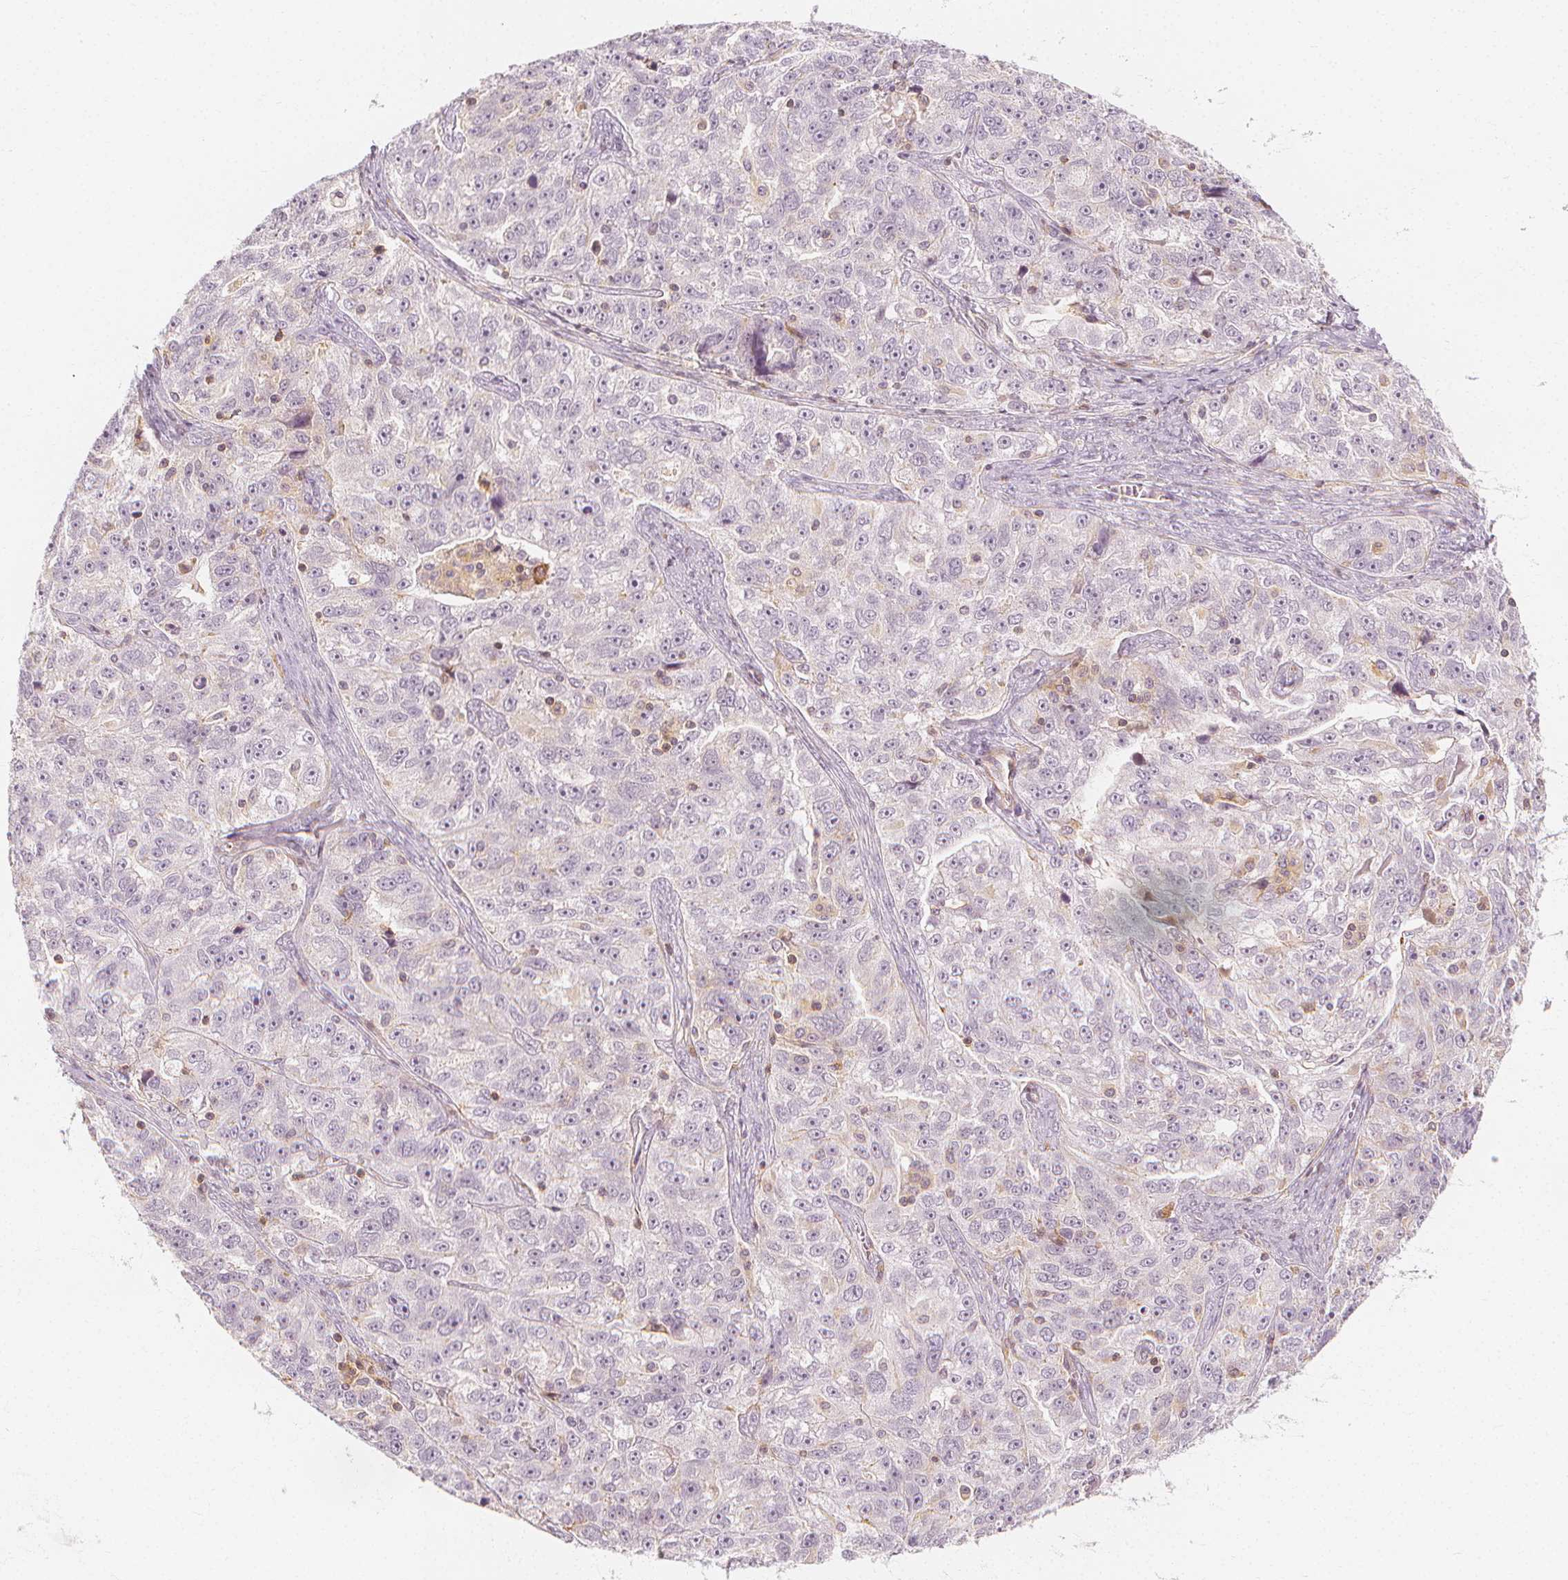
{"staining": {"intensity": "negative", "quantity": "none", "location": "none"}, "tissue": "ovarian cancer", "cell_type": "Tumor cells", "image_type": "cancer", "snomed": [{"axis": "morphology", "description": "Cystadenocarcinoma, serous, NOS"}, {"axis": "topography", "description": "Ovary"}], "caption": "Immunohistochemistry photomicrograph of human ovarian serous cystadenocarcinoma stained for a protein (brown), which reveals no expression in tumor cells.", "gene": "ARHGAP26", "patient": {"sex": "female", "age": 51}}